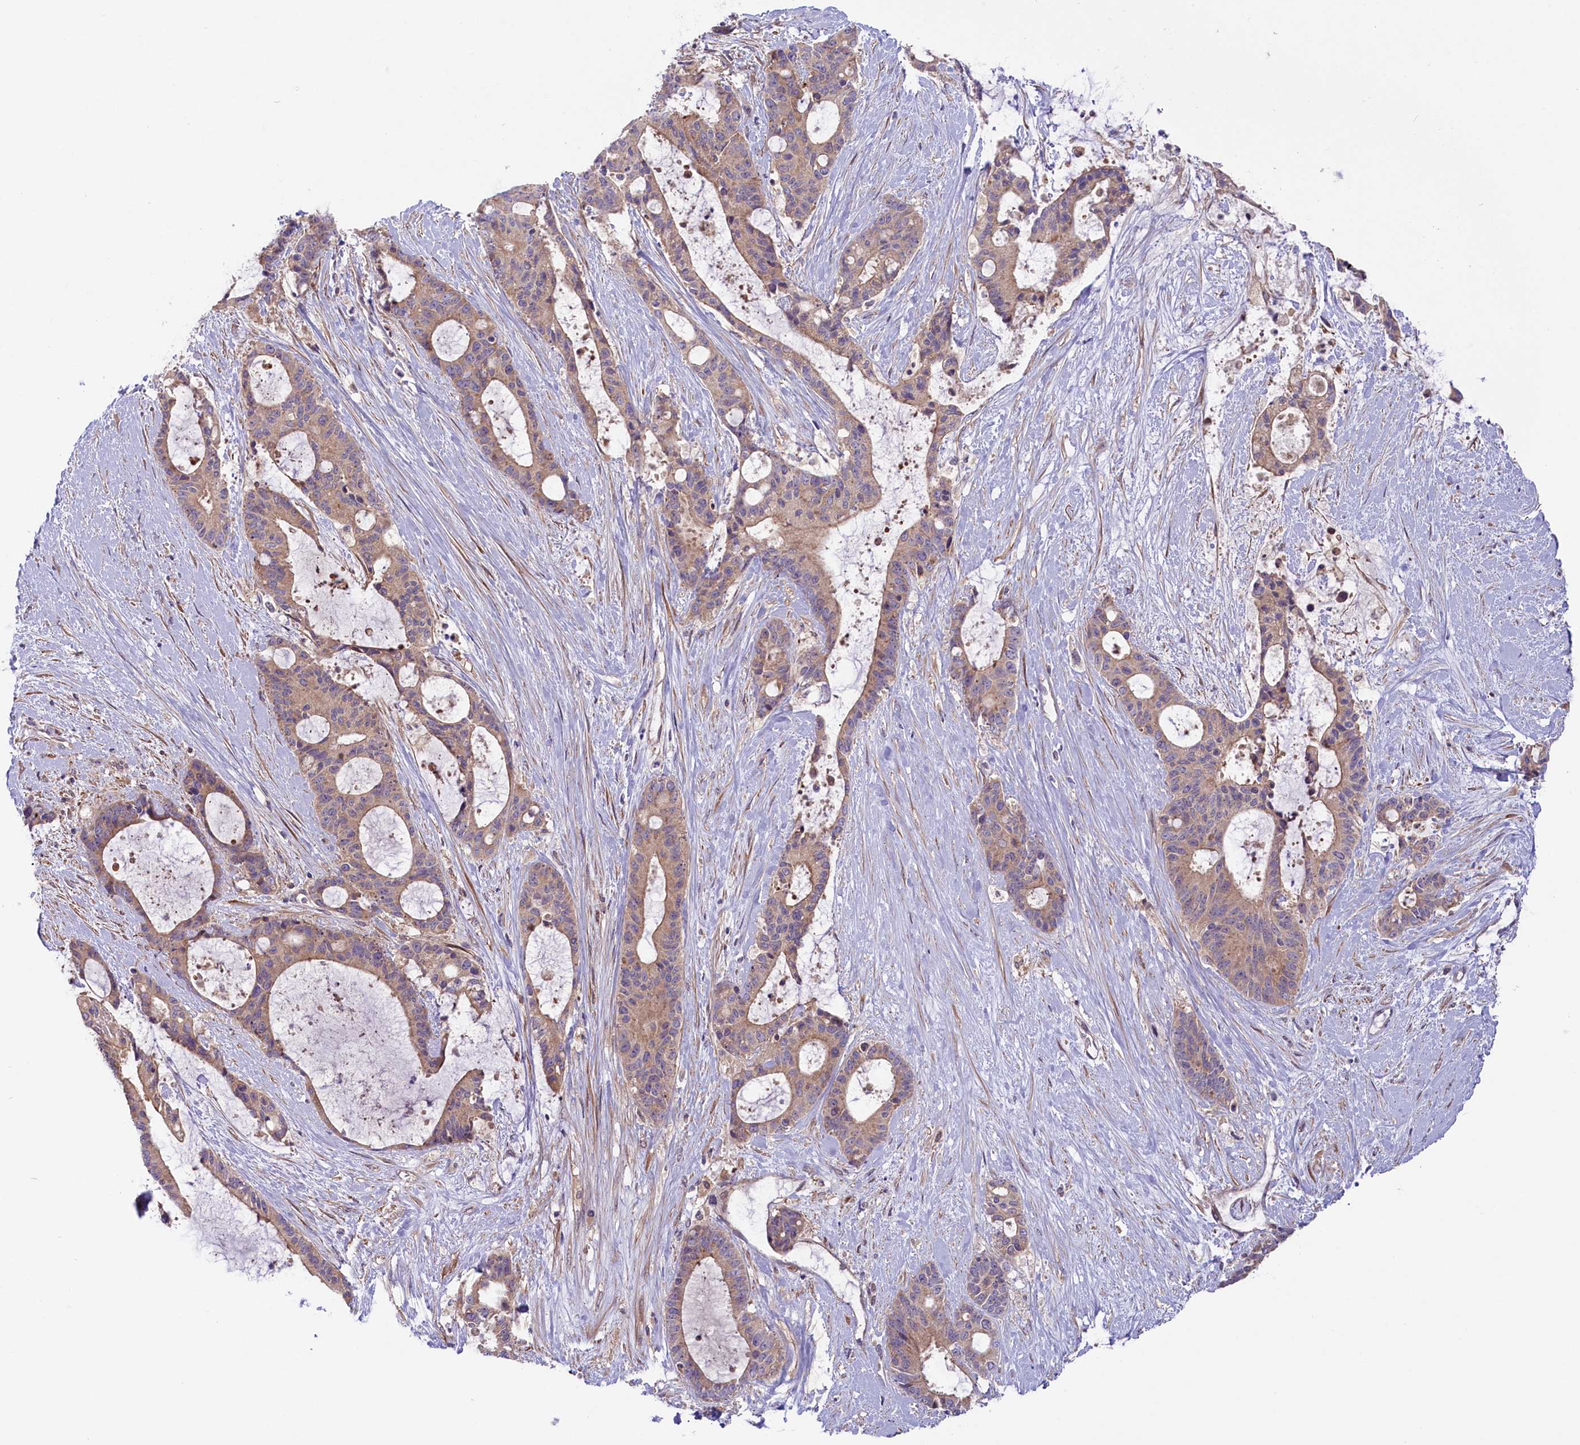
{"staining": {"intensity": "weak", "quantity": "25%-75%", "location": "cytoplasmic/membranous"}, "tissue": "liver cancer", "cell_type": "Tumor cells", "image_type": "cancer", "snomed": [{"axis": "morphology", "description": "Normal tissue, NOS"}, {"axis": "morphology", "description": "Cholangiocarcinoma"}, {"axis": "topography", "description": "Liver"}, {"axis": "topography", "description": "Peripheral nerve tissue"}], "caption": "Liver cholangiocarcinoma stained for a protein (brown) demonstrates weak cytoplasmic/membranous positive positivity in approximately 25%-75% of tumor cells.", "gene": "COG8", "patient": {"sex": "female", "age": 73}}